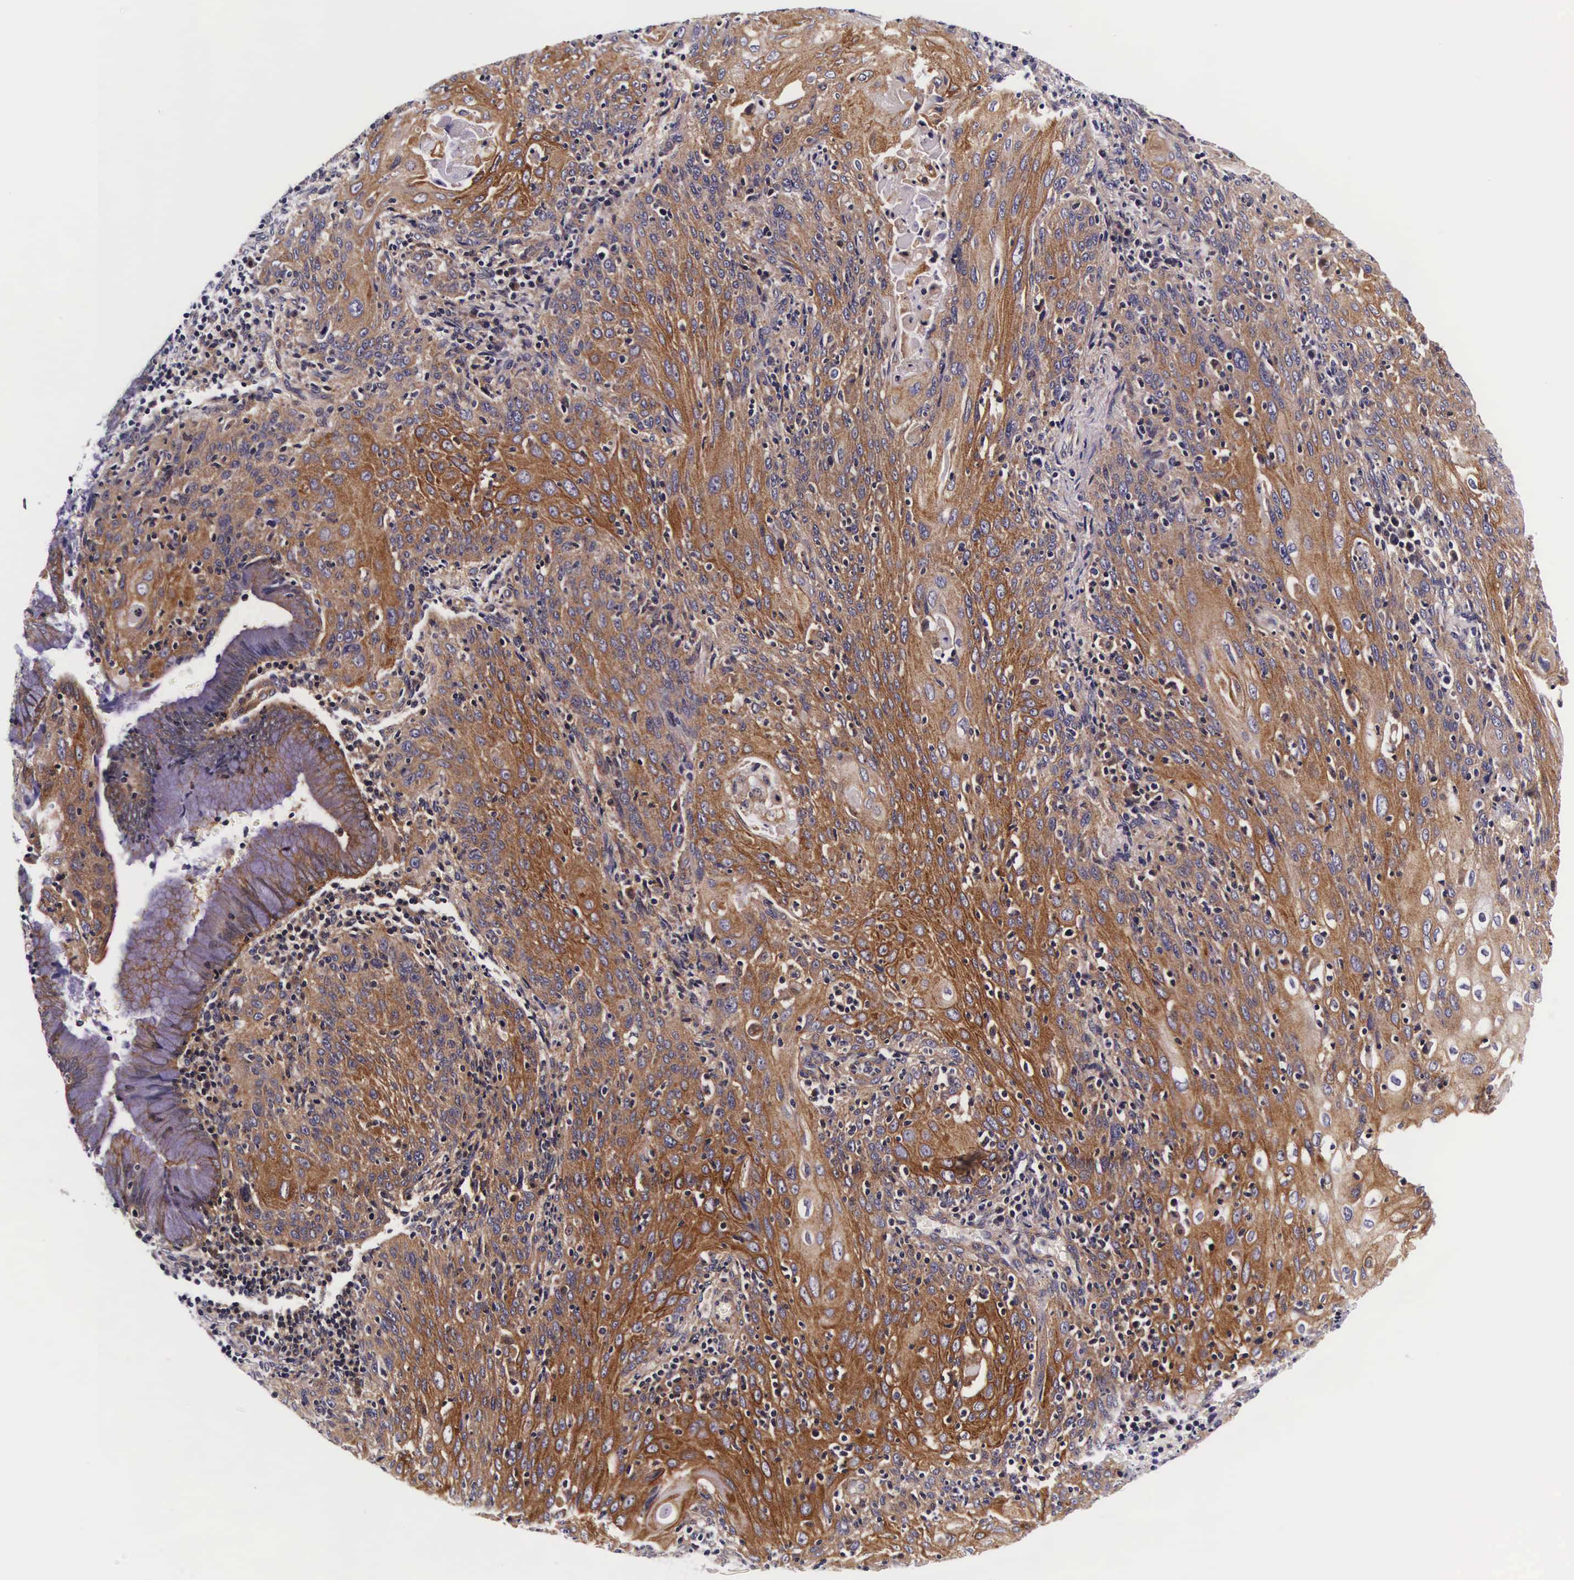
{"staining": {"intensity": "moderate", "quantity": ">75%", "location": "cytoplasmic/membranous"}, "tissue": "cervical cancer", "cell_type": "Tumor cells", "image_type": "cancer", "snomed": [{"axis": "morphology", "description": "Squamous cell carcinoma, NOS"}, {"axis": "topography", "description": "Cervix"}], "caption": "Immunohistochemistry (DAB) staining of cervical cancer (squamous cell carcinoma) displays moderate cytoplasmic/membranous protein staining in about >75% of tumor cells.", "gene": "UPRT", "patient": {"sex": "female", "age": 54}}